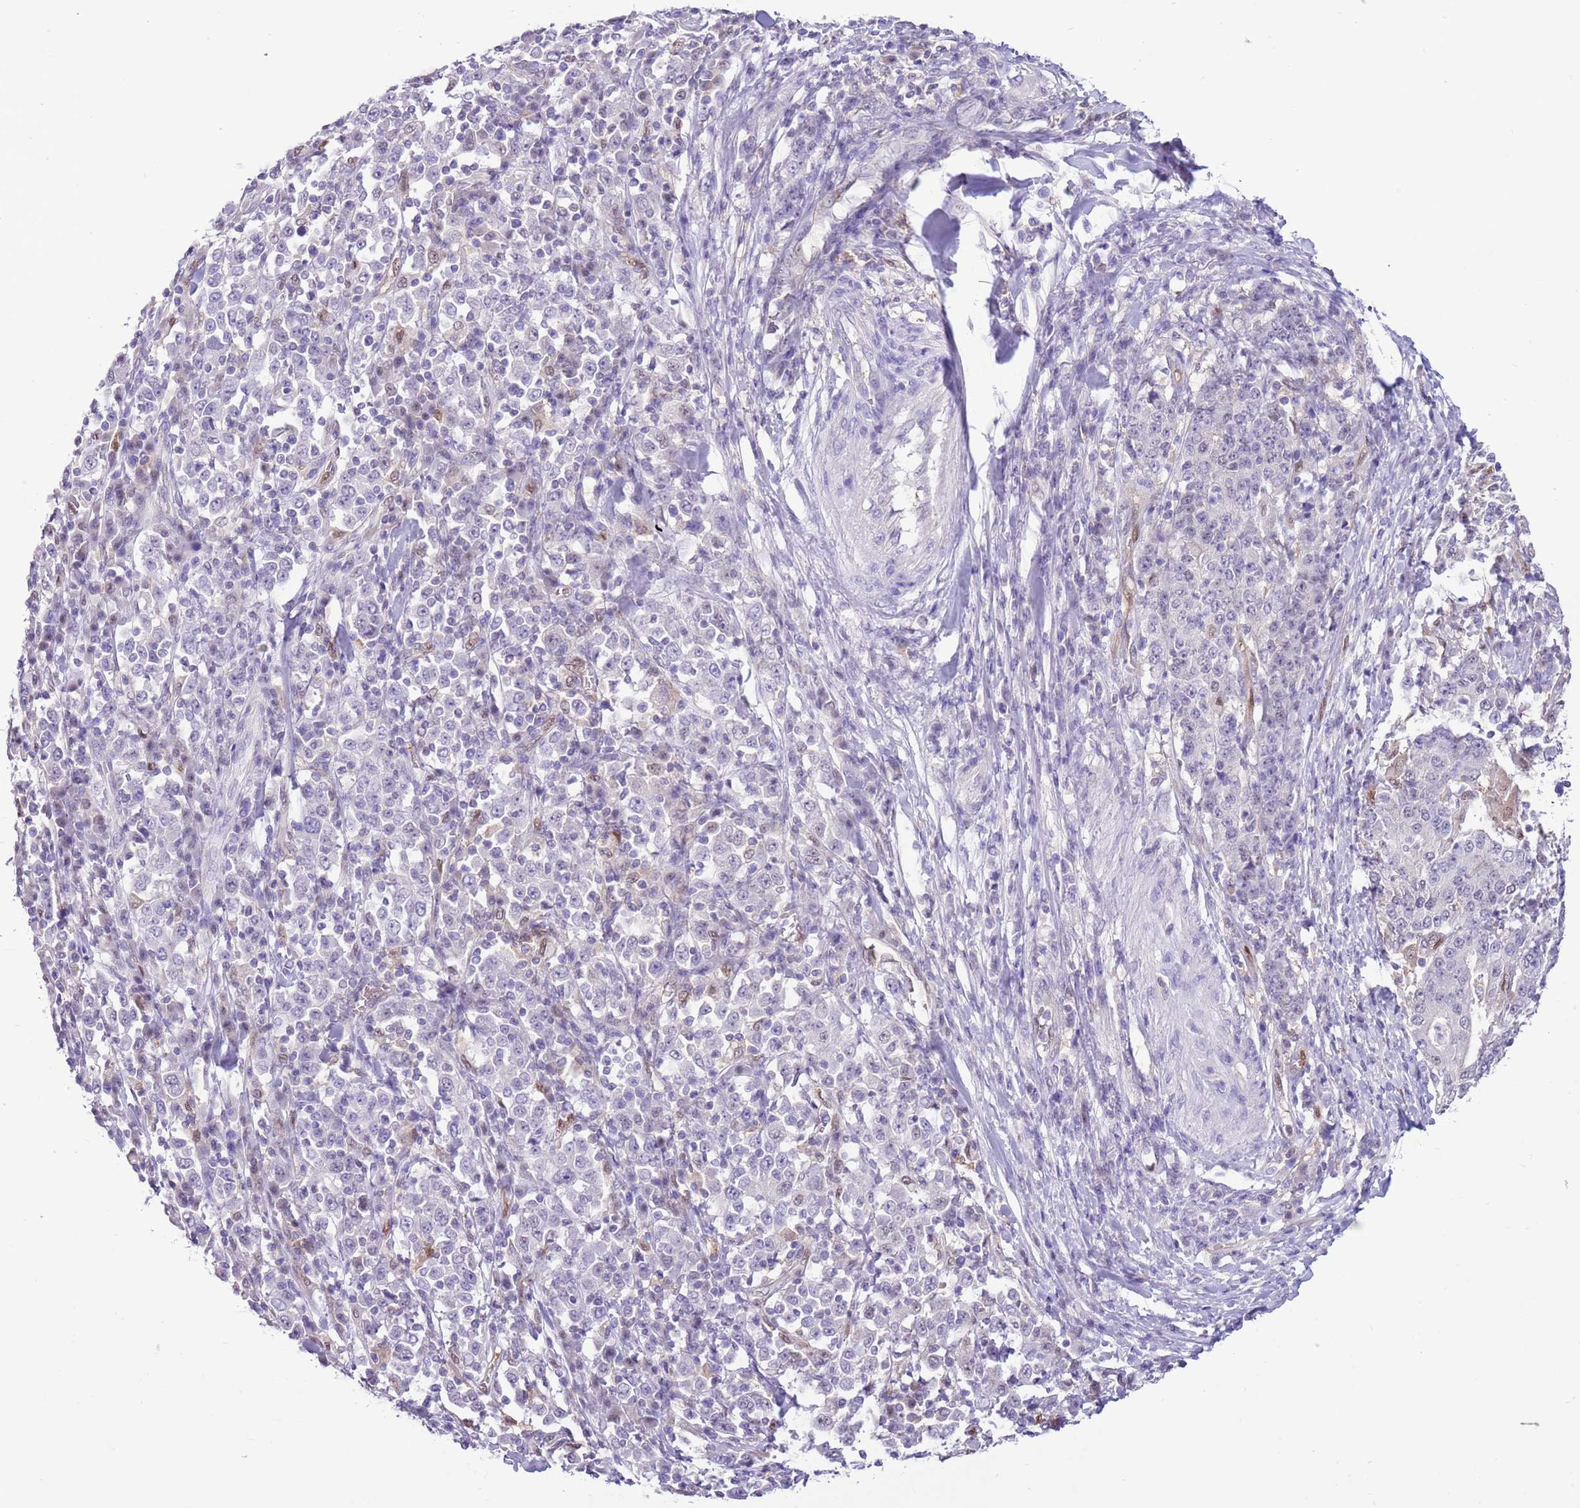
{"staining": {"intensity": "negative", "quantity": "none", "location": "none"}, "tissue": "stomach cancer", "cell_type": "Tumor cells", "image_type": "cancer", "snomed": [{"axis": "morphology", "description": "Normal tissue, NOS"}, {"axis": "morphology", "description": "Adenocarcinoma, NOS"}, {"axis": "topography", "description": "Stomach, upper"}, {"axis": "topography", "description": "Stomach"}], "caption": "Tumor cells show no significant positivity in stomach cancer. Nuclei are stained in blue.", "gene": "DDI2", "patient": {"sex": "male", "age": 59}}